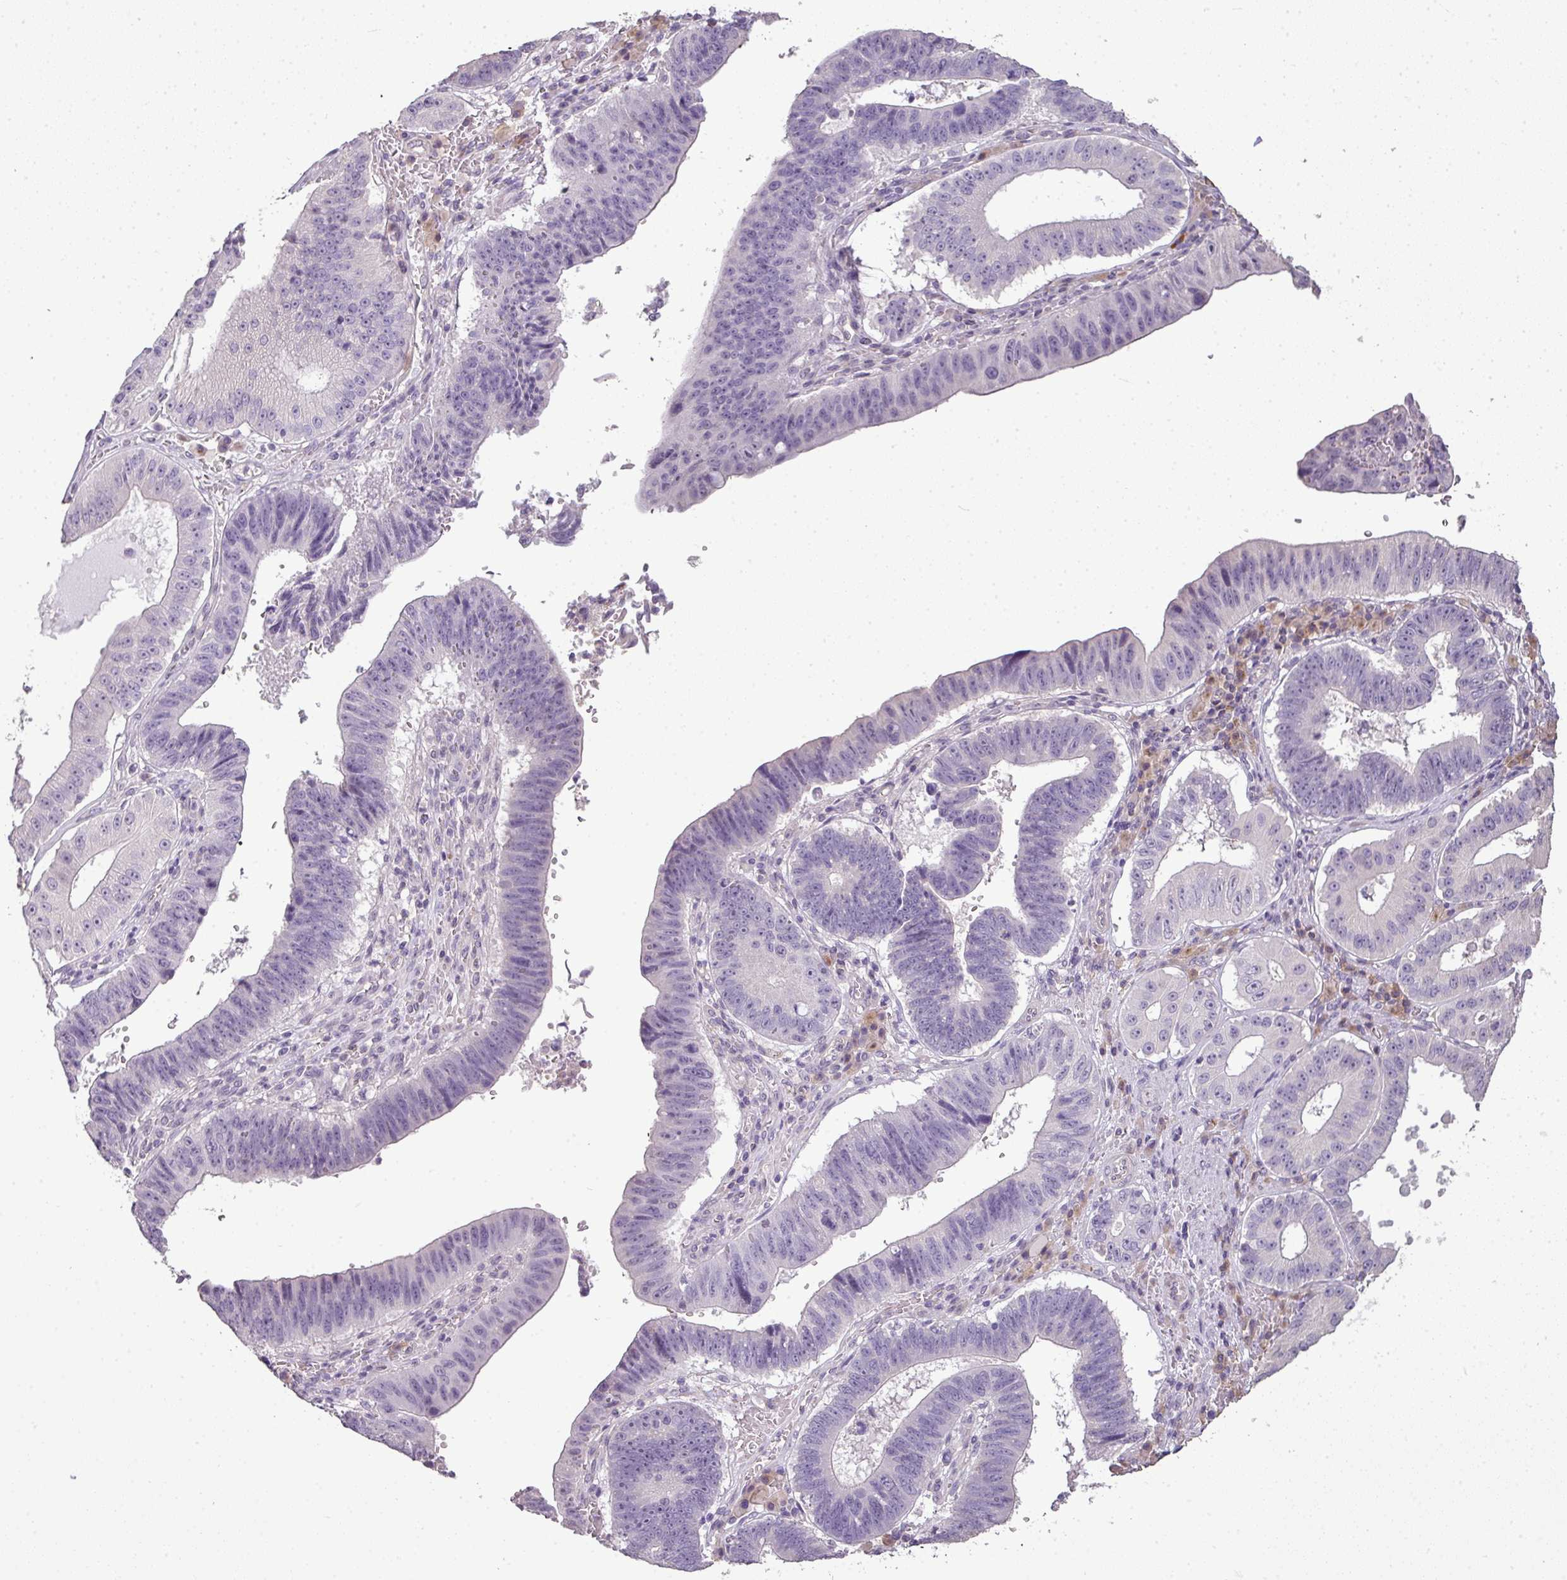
{"staining": {"intensity": "negative", "quantity": "none", "location": "none"}, "tissue": "stomach cancer", "cell_type": "Tumor cells", "image_type": "cancer", "snomed": [{"axis": "morphology", "description": "Adenocarcinoma, NOS"}, {"axis": "topography", "description": "Stomach"}], "caption": "High power microscopy photomicrograph of an immunohistochemistry (IHC) micrograph of adenocarcinoma (stomach), revealing no significant staining in tumor cells.", "gene": "LY9", "patient": {"sex": "male", "age": 59}}